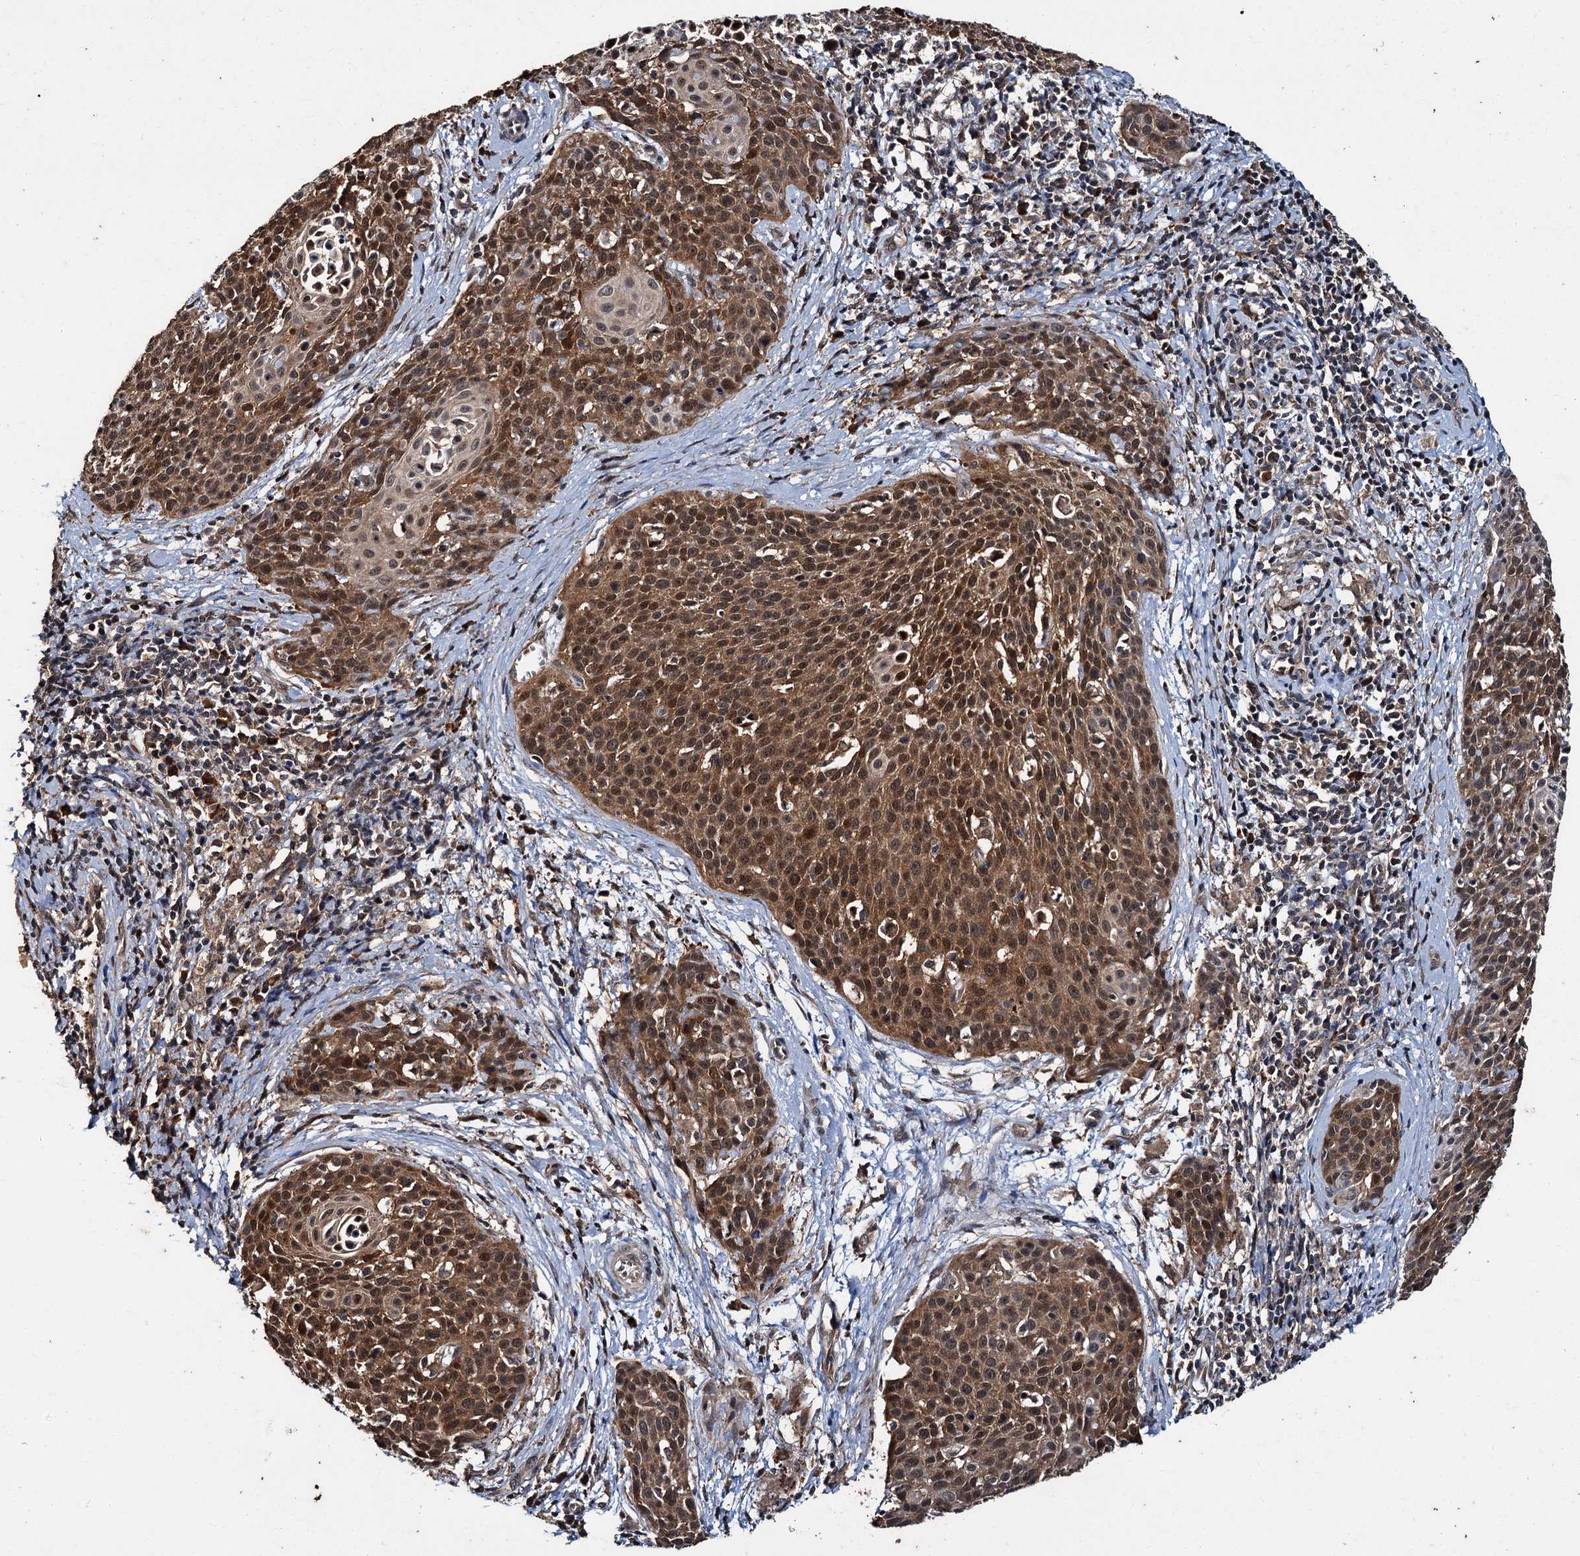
{"staining": {"intensity": "moderate", "quantity": ">75%", "location": "cytoplasmic/membranous,nuclear"}, "tissue": "cervical cancer", "cell_type": "Tumor cells", "image_type": "cancer", "snomed": [{"axis": "morphology", "description": "Squamous cell carcinoma, NOS"}, {"axis": "topography", "description": "Cervix"}], "caption": "This is an image of immunohistochemistry (IHC) staining of cervical squamous cell carcinoma, which shows moderate staining in the cytoplasmic/membranous and nuclear of tumor cells.", "gene": "SLC46A3", "patient": {"sex": "female", "age": 38}}